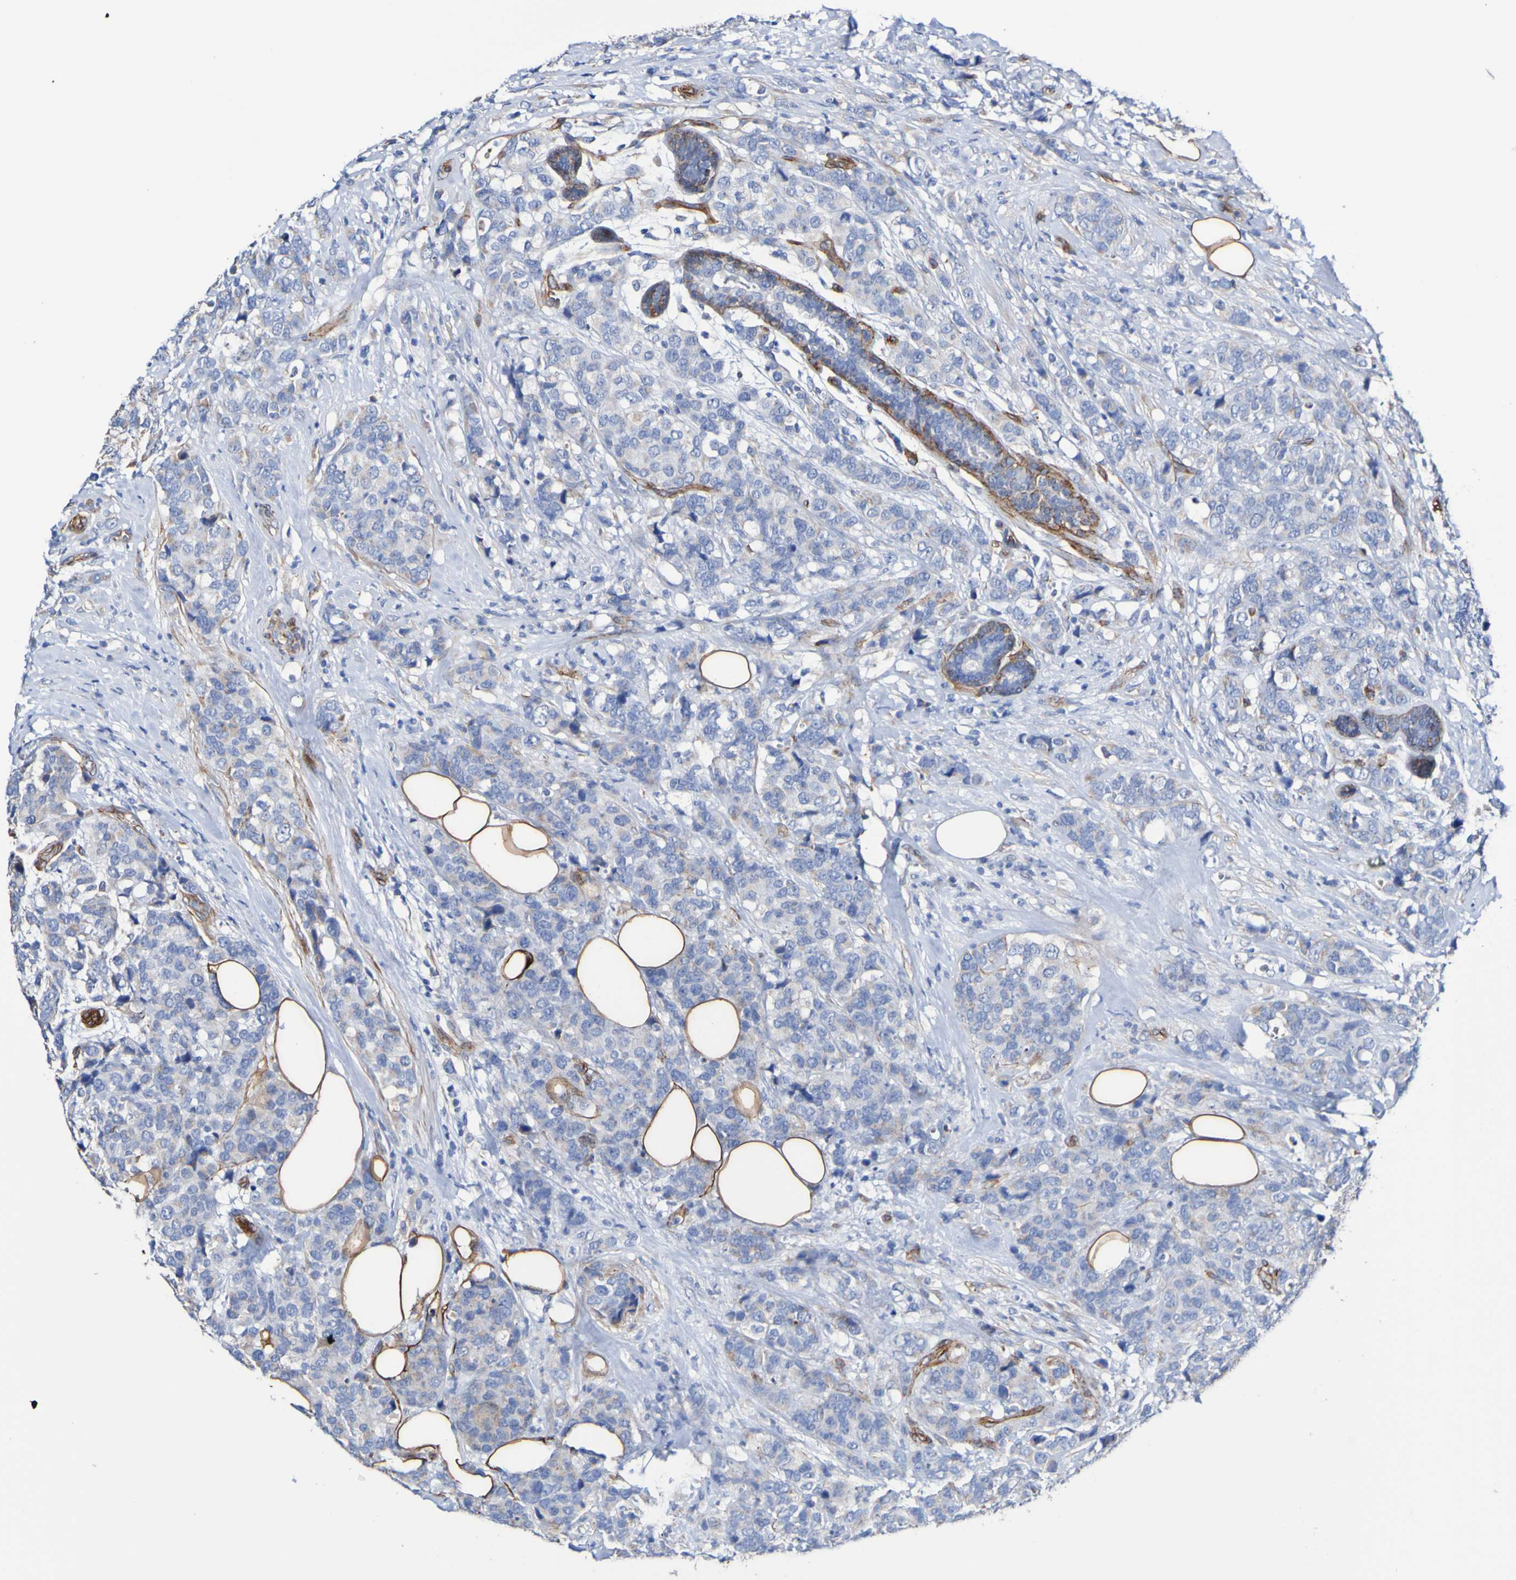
{"staining": {"intensity": "weak", "quantity": "<25%", "location": "cytoplasmic/membranous"}, "tissue": "breast cancer", "cell_type": "Tumor cells", "image_type": "cancer", "snomed": [{"axis": "morphology", "description": "Lobular carcinoma"}, {"axis": "topography", "description": "Breast"}], "caption": "This is an immunohistochemistry photomicrograph of human lobular carcinoma (breast). There is no positivity in tumor cells.", "gene": "ELMOD3", "patient": {"sex": "female", "age": 59}}